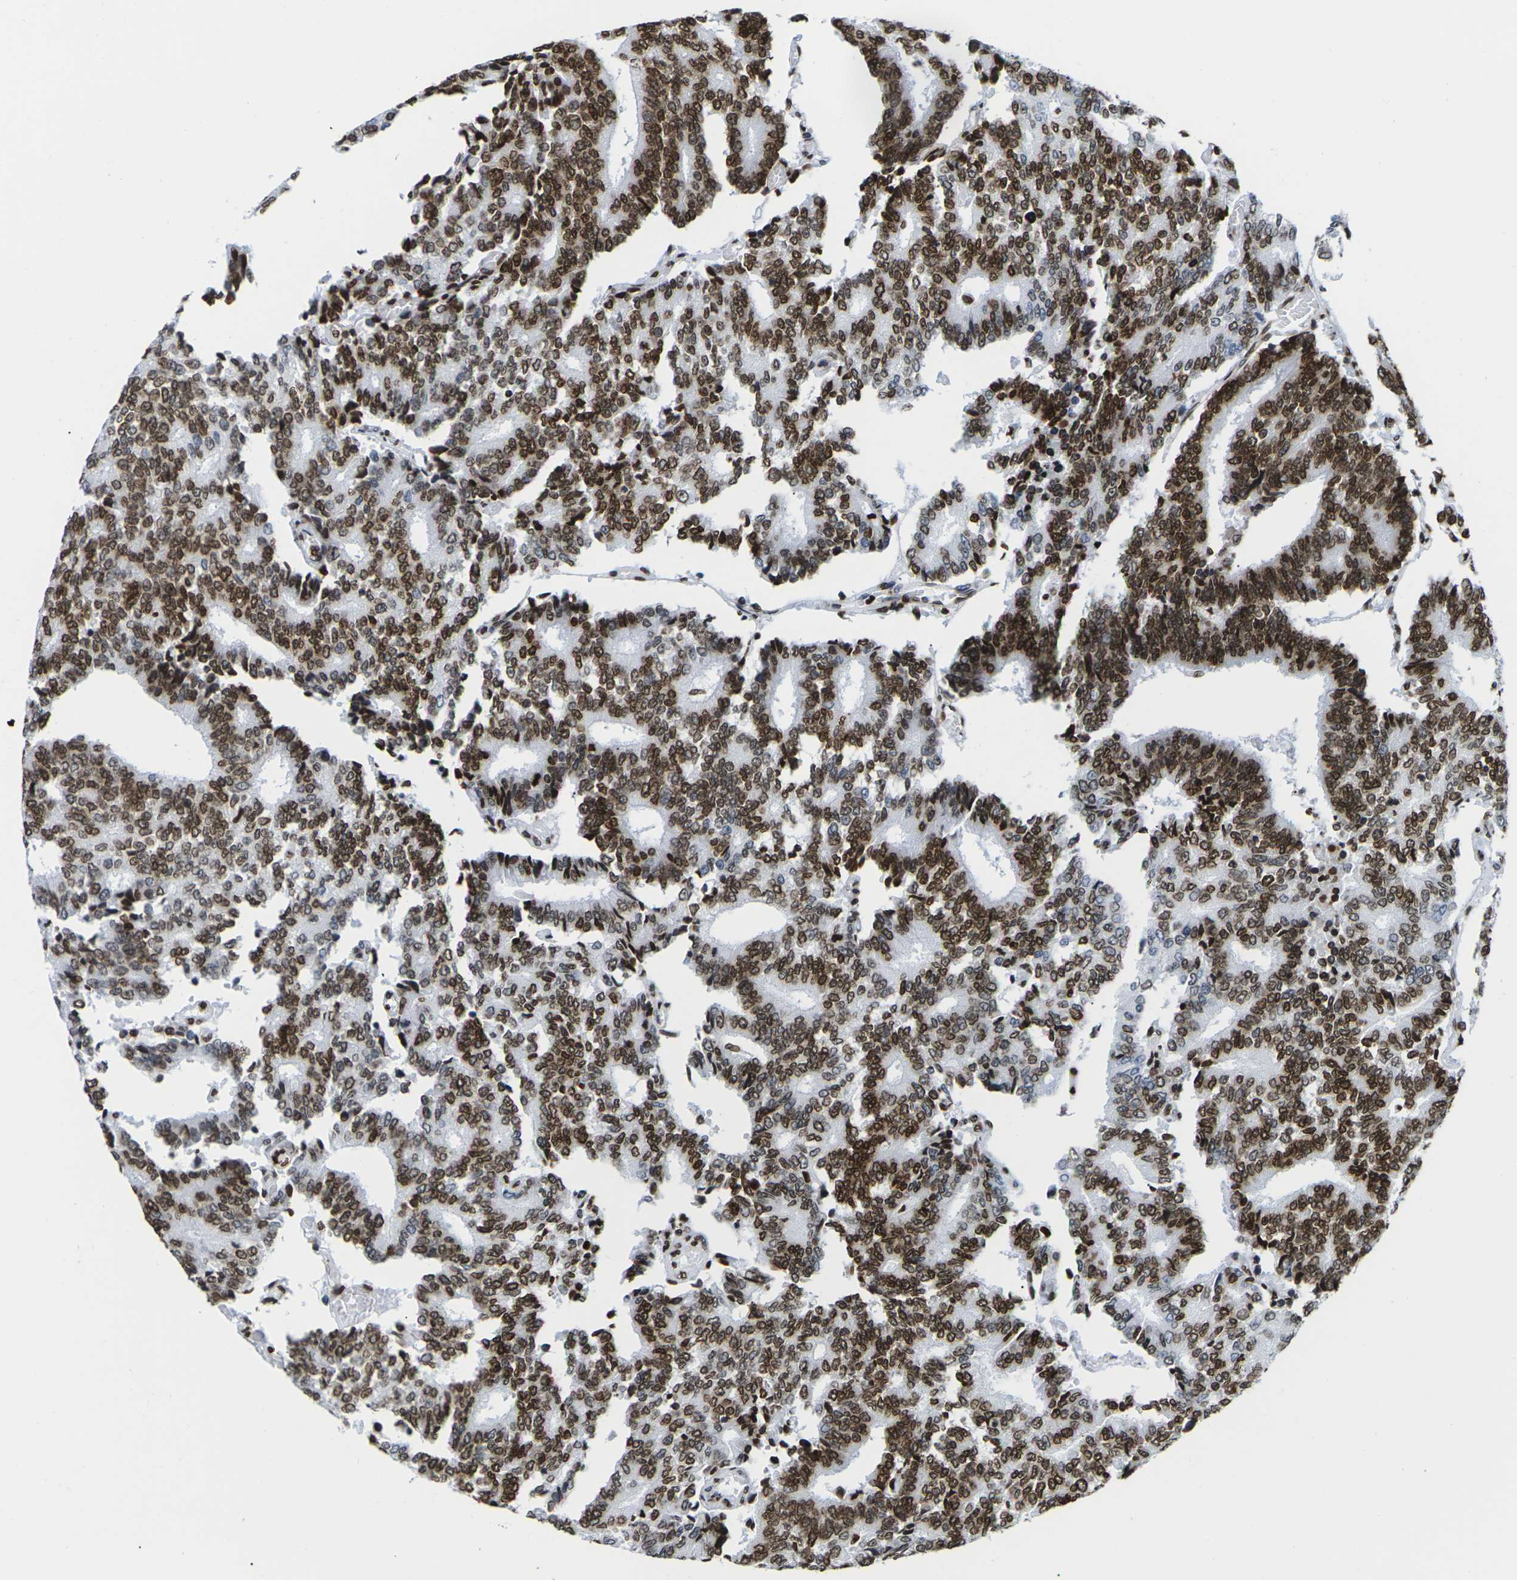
{"staining": {"intensity": "strong", "quantity": ">75%", "location": "cytoplasmic/membranous,nuclear"}, "tissue": "prostate cancer", "cell_type": "Tumor cells", "image_type": "cancer", "snomed": [{"axis": "morphology", "description": "Adenocarcinoma, High grade"}, {"axis": "topography", "description": "Prostate"}], "caption": "About >75% of tumor cells in human prostate cancer display strong cytoplasmic/membranous and nuclear protein staining as visualized by brown immunohistochemical staining.", "gene": "H2AC21", "patient": {"sex": "male", "age": 55}}